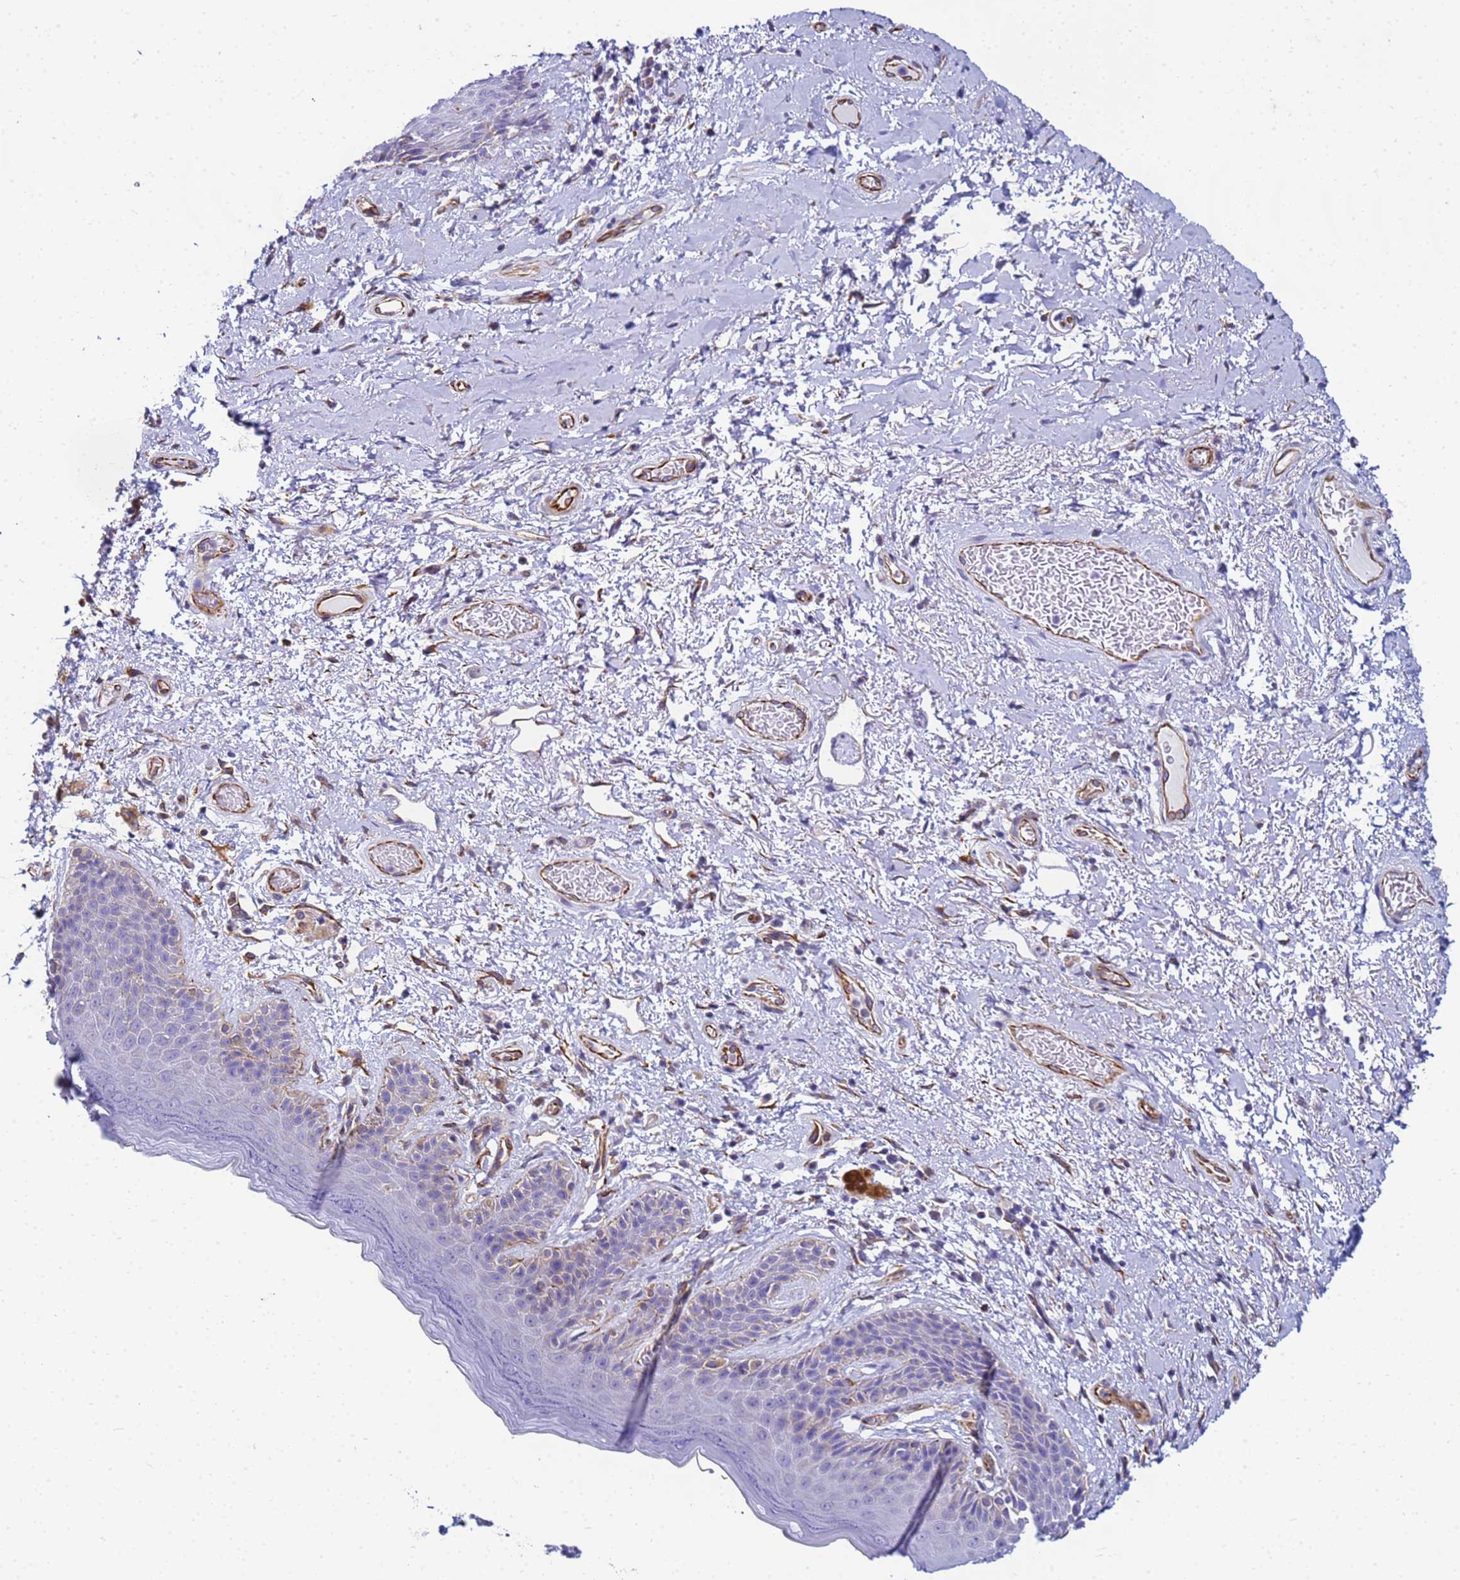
{"staining": {"intensity": "weak", "quantity": "<25%", "location": "cytoplasmic/membranous"}, "tissue": "skin", "cell_type": "Epidermal cells", "image_type": "normal", "snomed": [{"axis": "morphology", "description": "Normal tissue, NOS"}, {"axis": "topography", "description": "Anal"}], "caption": "An immunohistochemistry image of normal skin is shown. There is no staining in epidermal cells of skin.", "gene": "UBXN2B", "patient": {"sex": "female", "age": 46}}